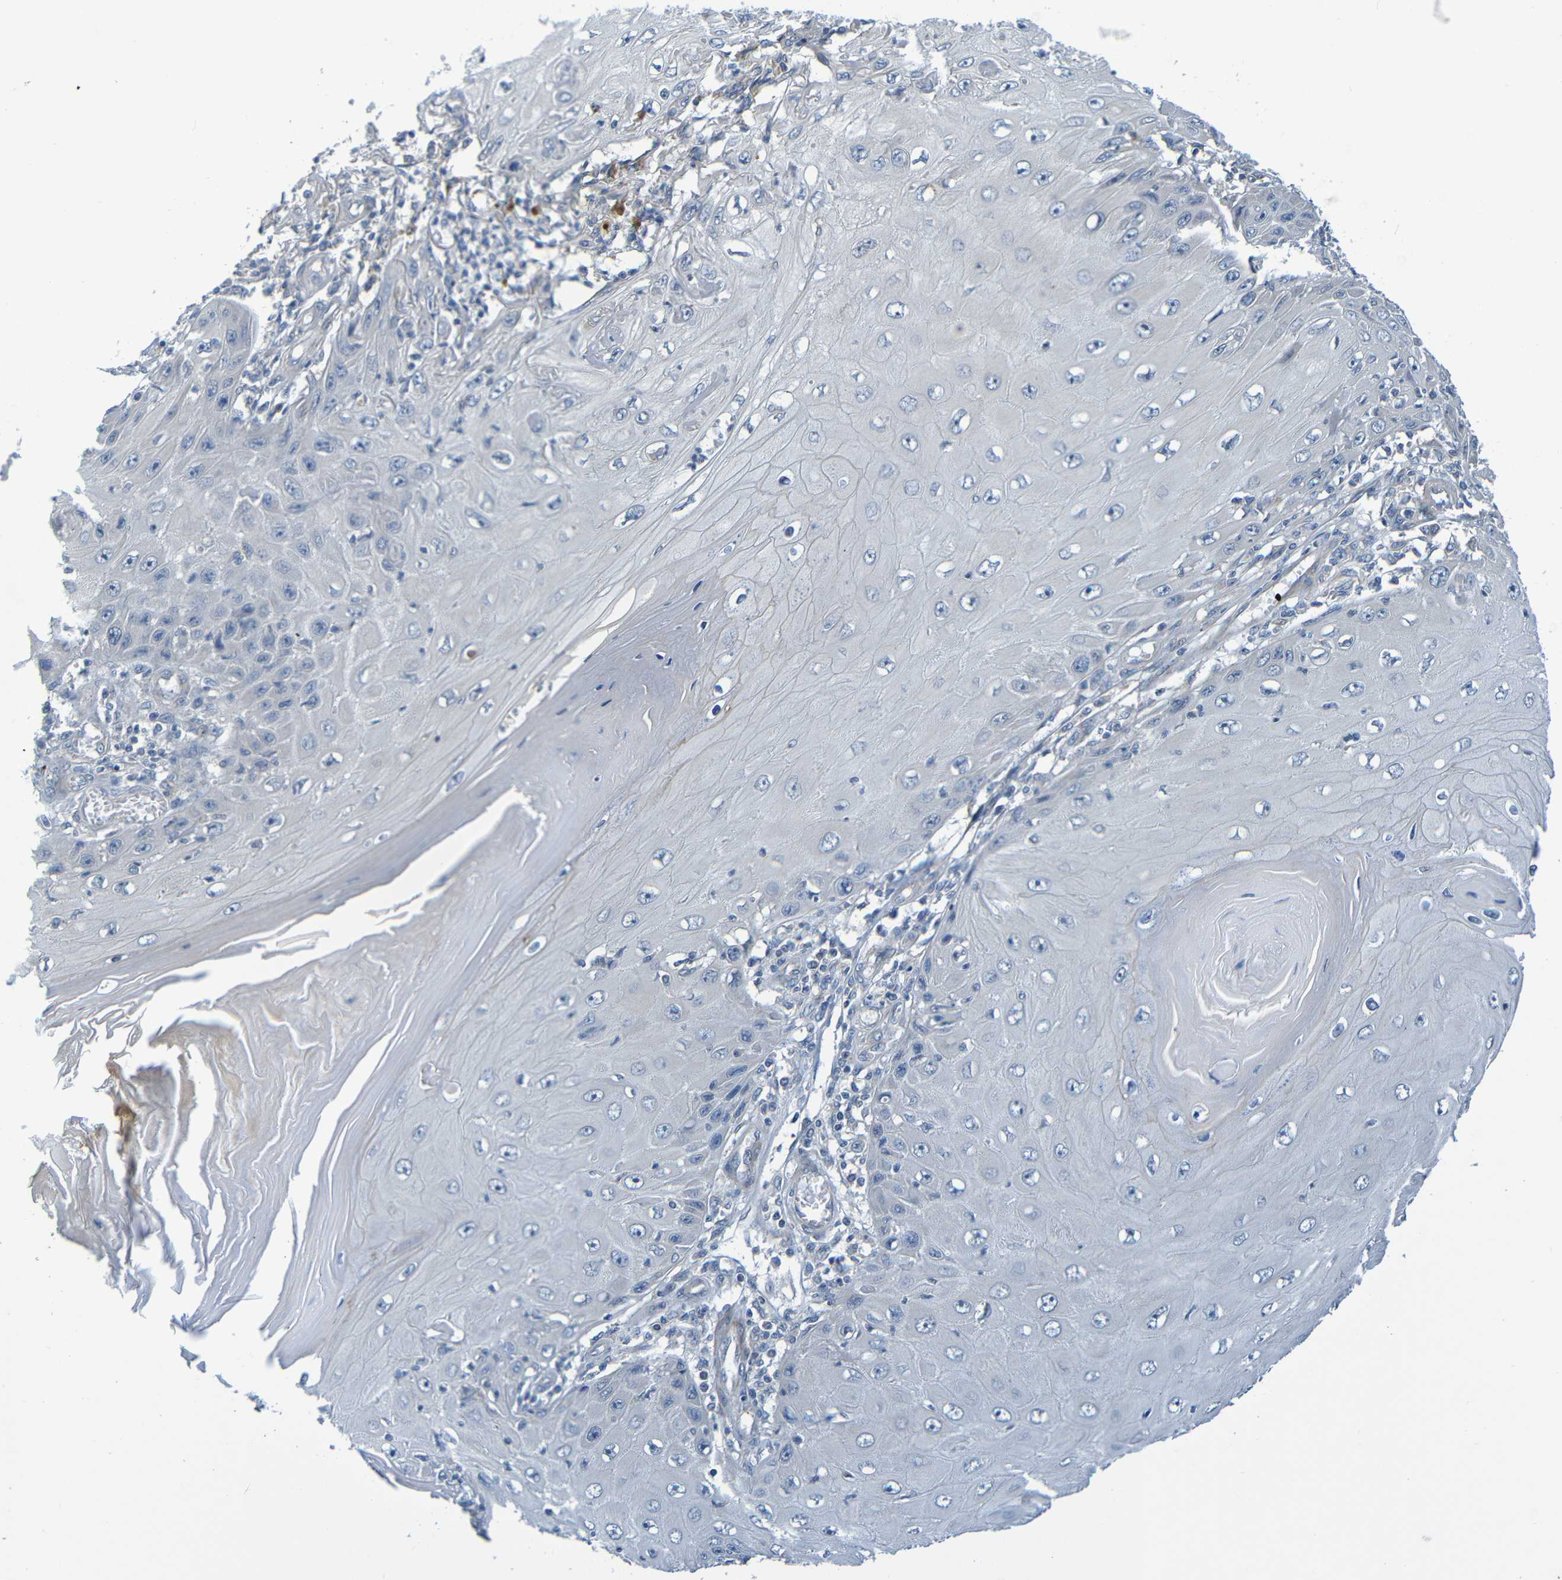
{"staining": {"intensity": "weak", "quantity": "<25%", "location": "cytoplasmic/membranous"}, "tissue": "skin cancer", "cell_type": "Tumor cells", "image_type": "cancer", "snomed": [{"axis": "morphology", "description": "Squamous cell carcinoma, NOS"}, {"axis": "topography", "description": "Skin"}], "caption": "This is an immunohistochemistry (IHC) photomicrograph of skin squamous cell carcinoma. There is no expression in tumor cells.", "gene": "CYP4F2", "patient": {"sex": "female", "age": 73}}